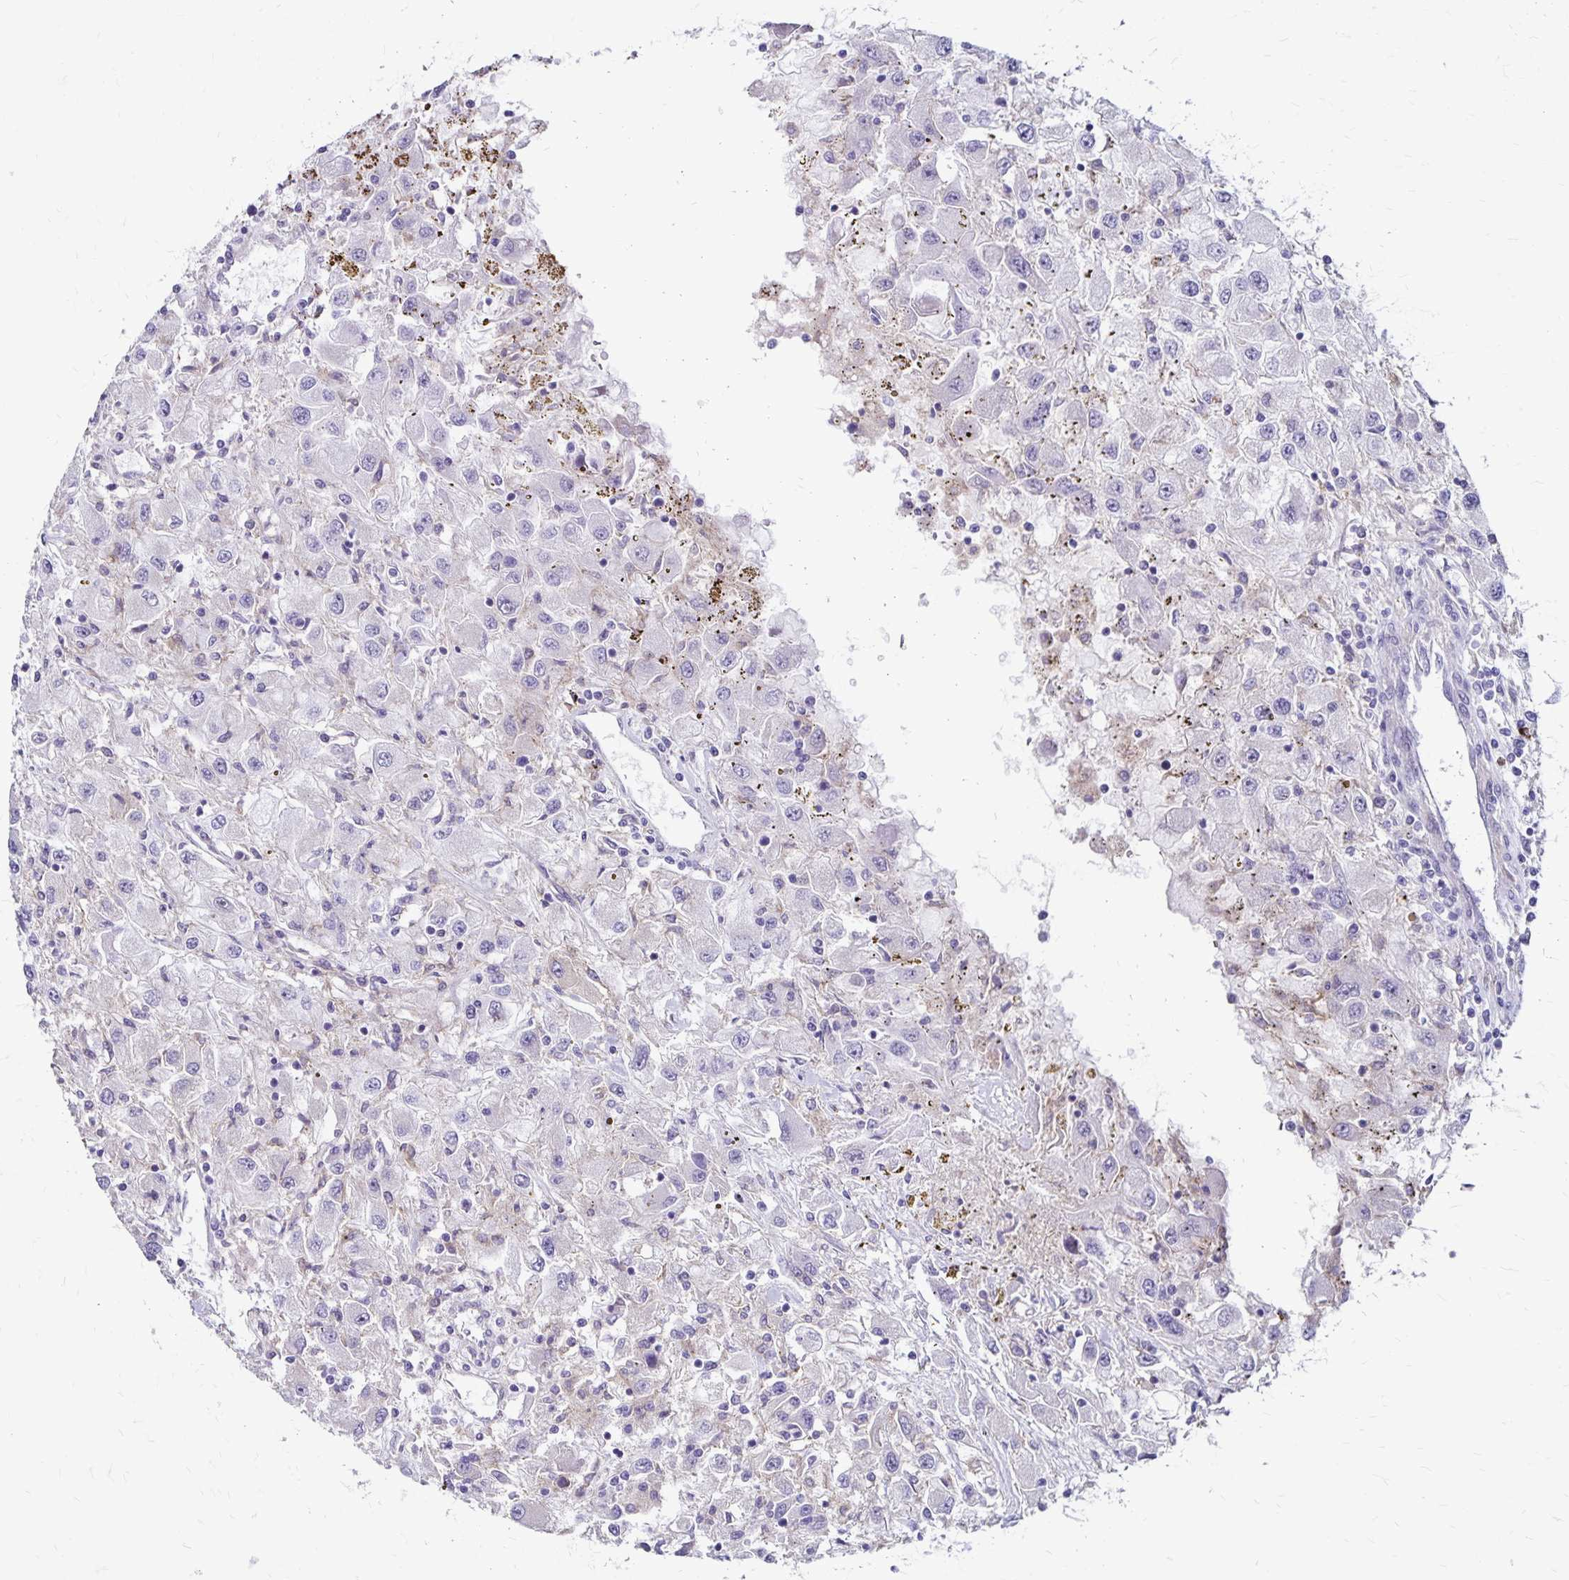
{"staining": {"intensity": "negative", "quantity": "none", "location": "none"}, "tissue": "renal cancer", "cell_type": "Tumor cells", "image_type": "cancer", "snomed": [{"axis": "morphology", "description": "Adenocarcinoma, NOS"}, {"axis": "topography", "description": "Kidney"}], "caption": "This is an immunohistochemistry (IHC) photomicrograph of human adenocarcinoma (renal). There is no staining in tumor cells.", "gene": "TNS3", "patient": {"sex": "female", "age": 67}}